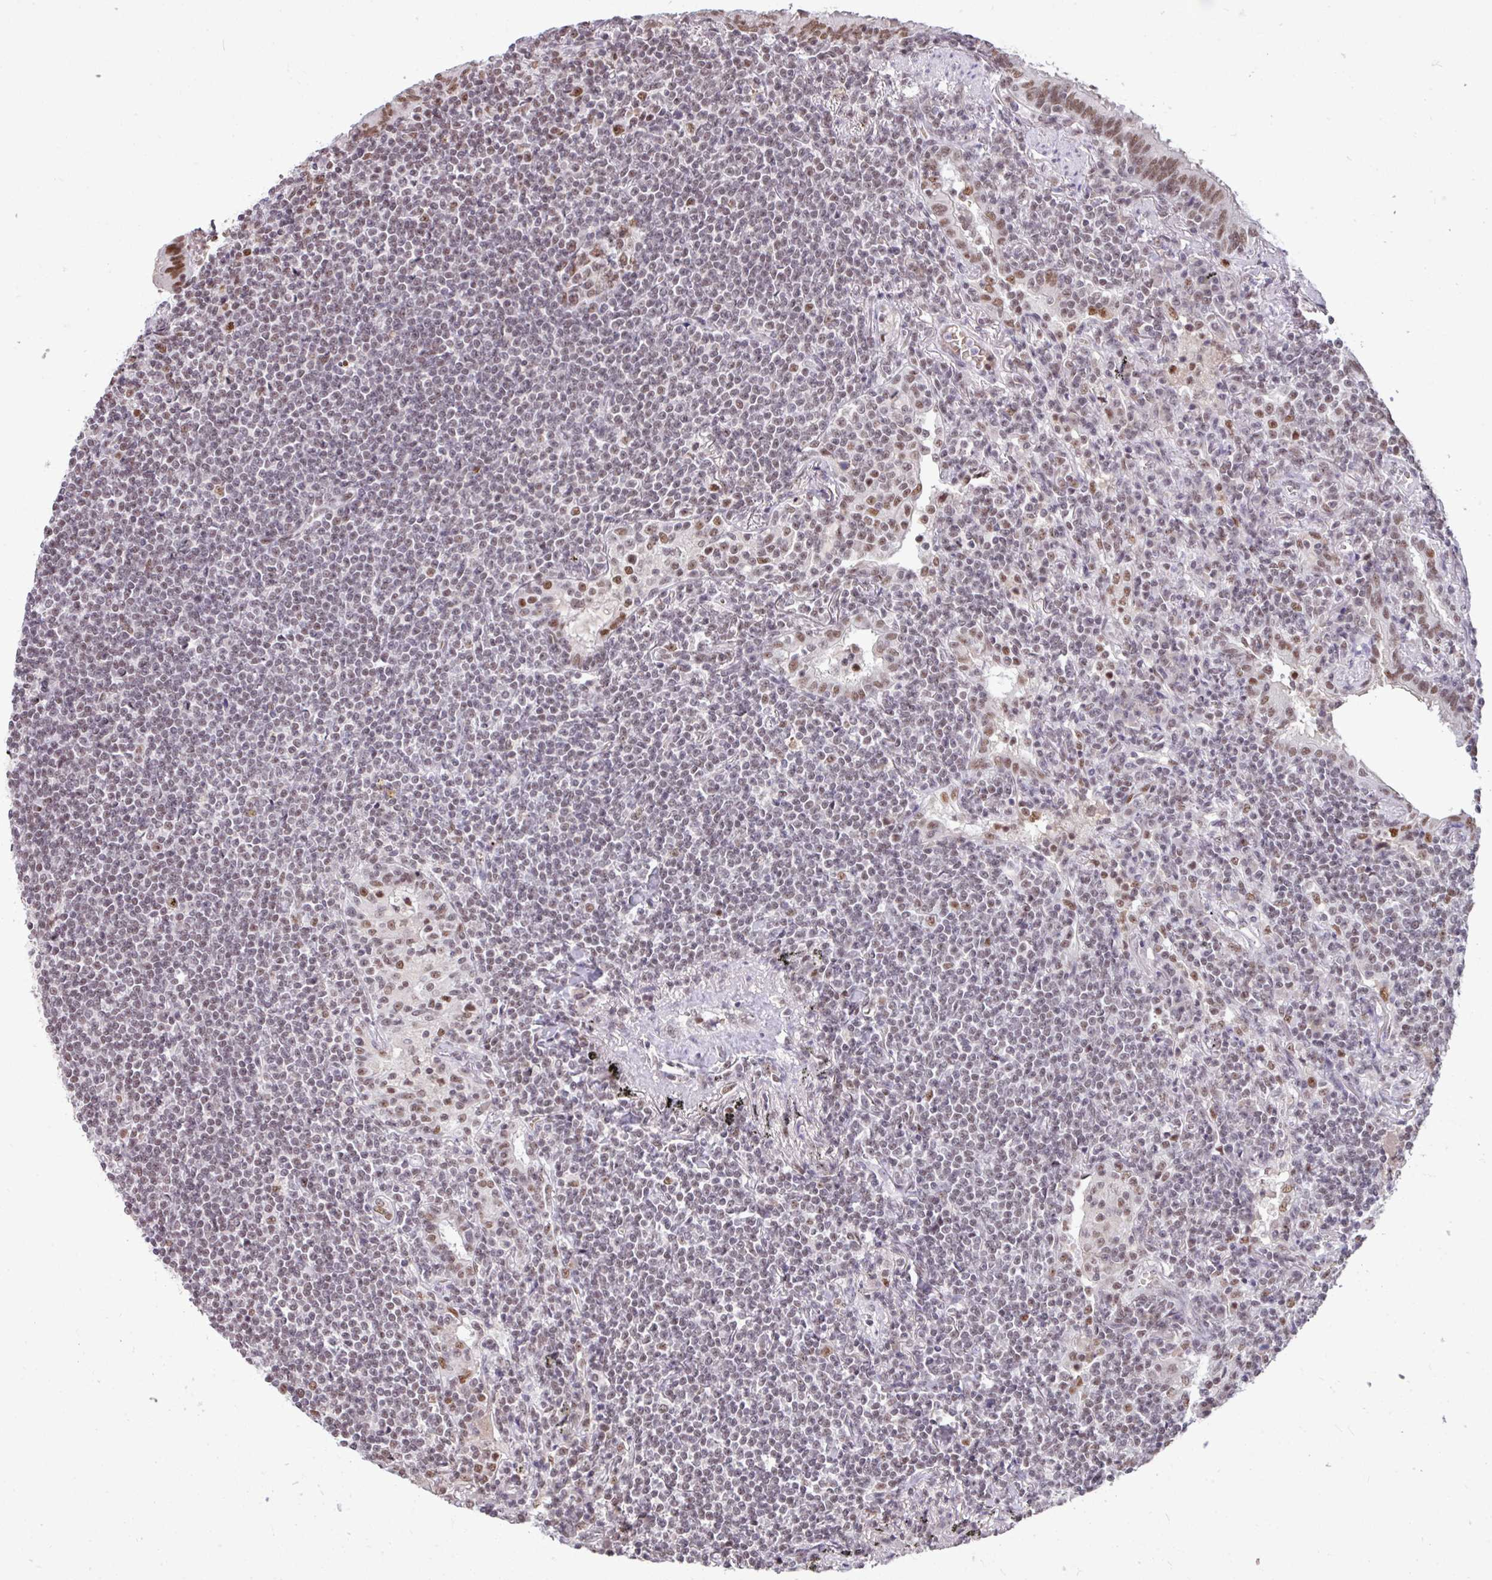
{"staining": {"intensity": "weak", "quantity": "<25%", "location": "nuclear"}, "tissue": "lymphoma", "cell_type": "Tumor cells", "image_type": "cancer", "snomed": [{"axis": "morphology", "description": "Malignant lymphoma, non-Hodgkin's type, Low grade"}, {"axis": "topography", "description": "Lung"}], "caption": "Tumor cells are negative for brown protein staining in lymphoma.", "gene": "TDG", "patient": {"sex": "female", "age": 71}}